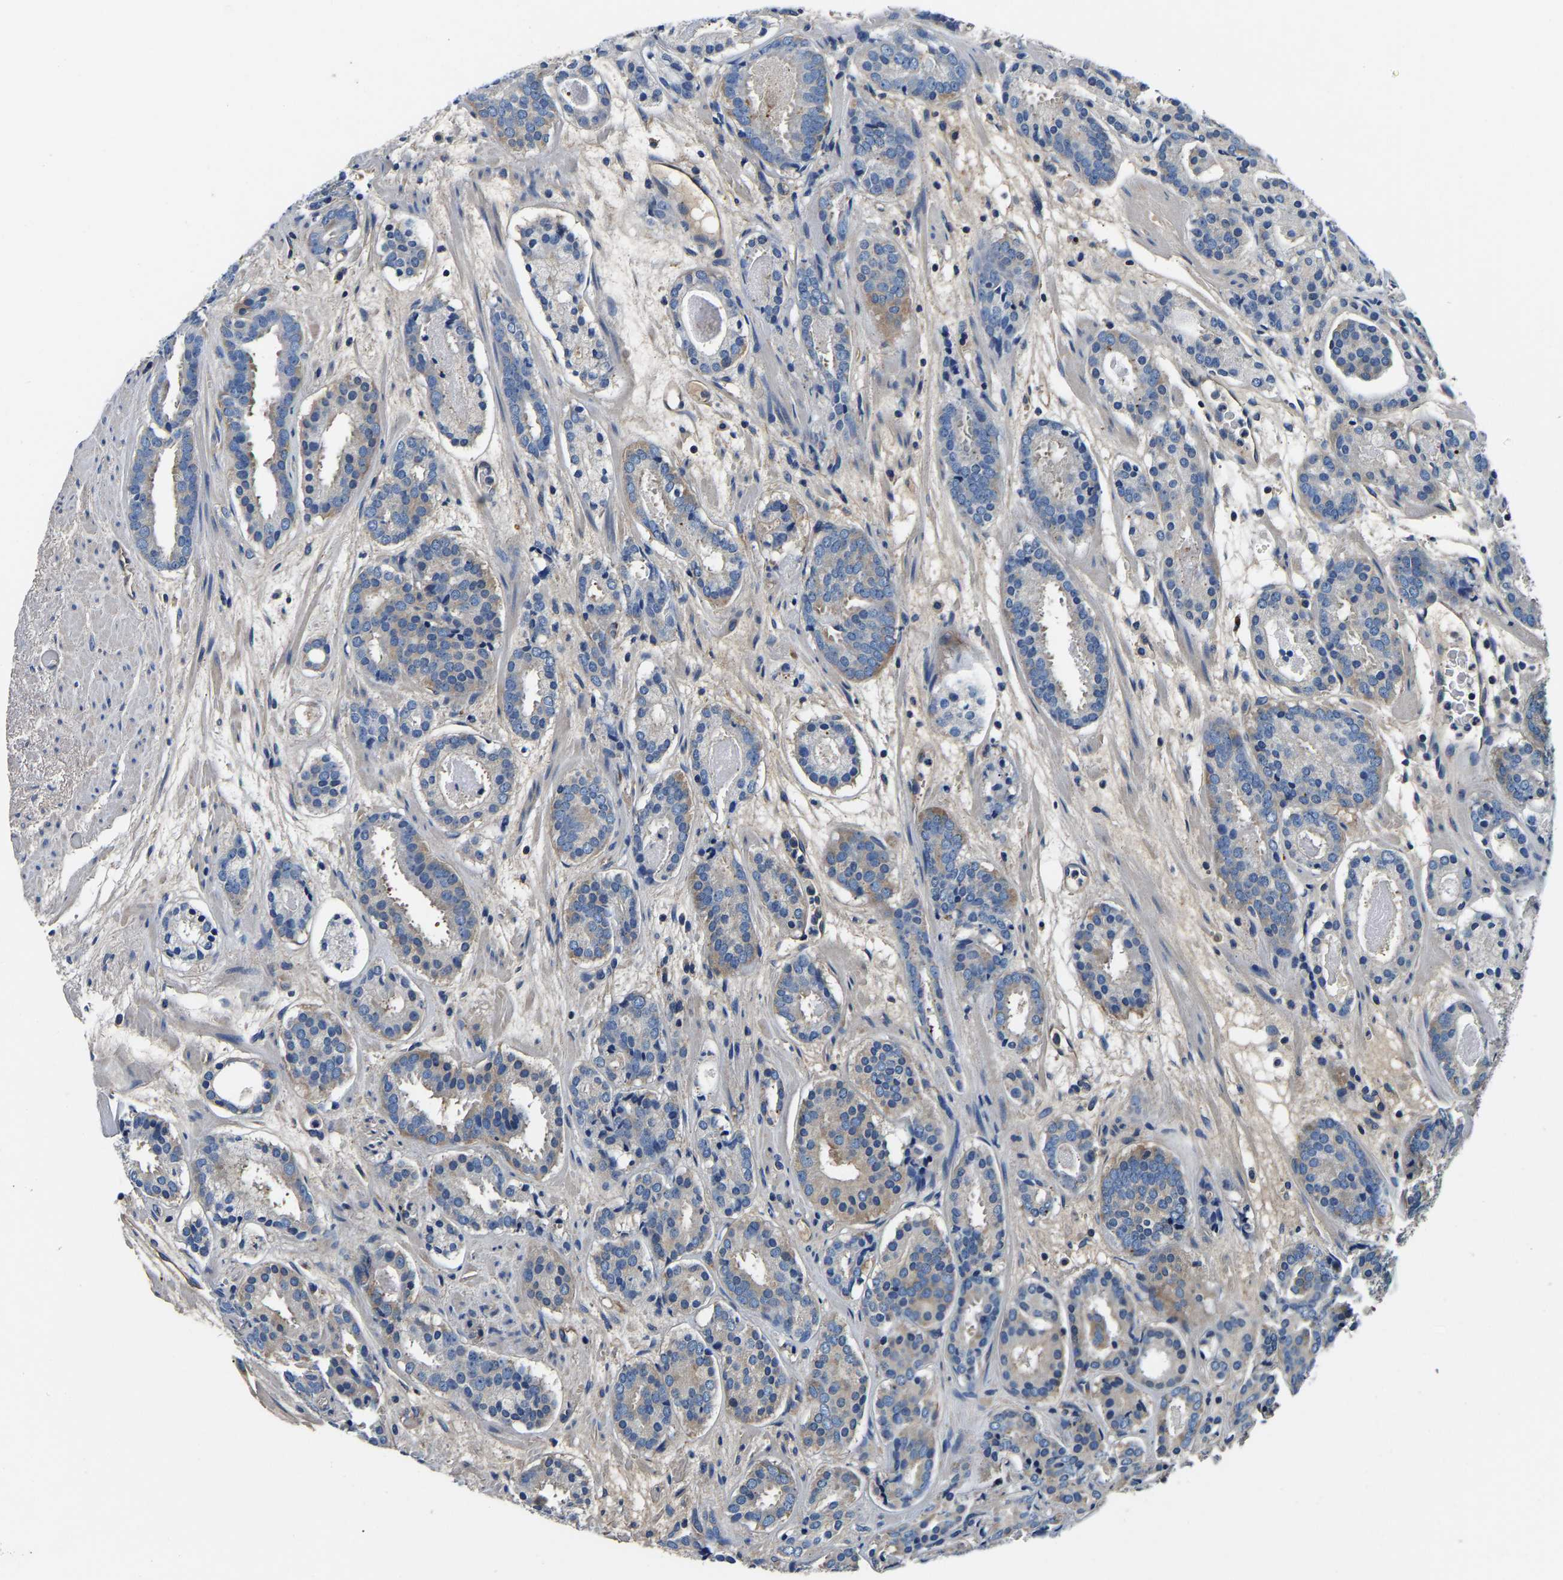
{"staining": {"intensity": "negative", "quantity": "none", "location": "none"}, "tissue": "prostate cancer", "cell_type": "Tumor cells", "image_type": "cancer", "snomed": [{"axis": "morphology", "description": "Adenocarcinoma, Low grade"}, {"axis": "topography", "description": "Prostate"}], "caption": "This is an immunohistochemistry micrograph of human prostate cancer. There is no staining in tumor cells.", "gene": "SH3GLB1", "patient": {"sex": "male", "age": 69}}